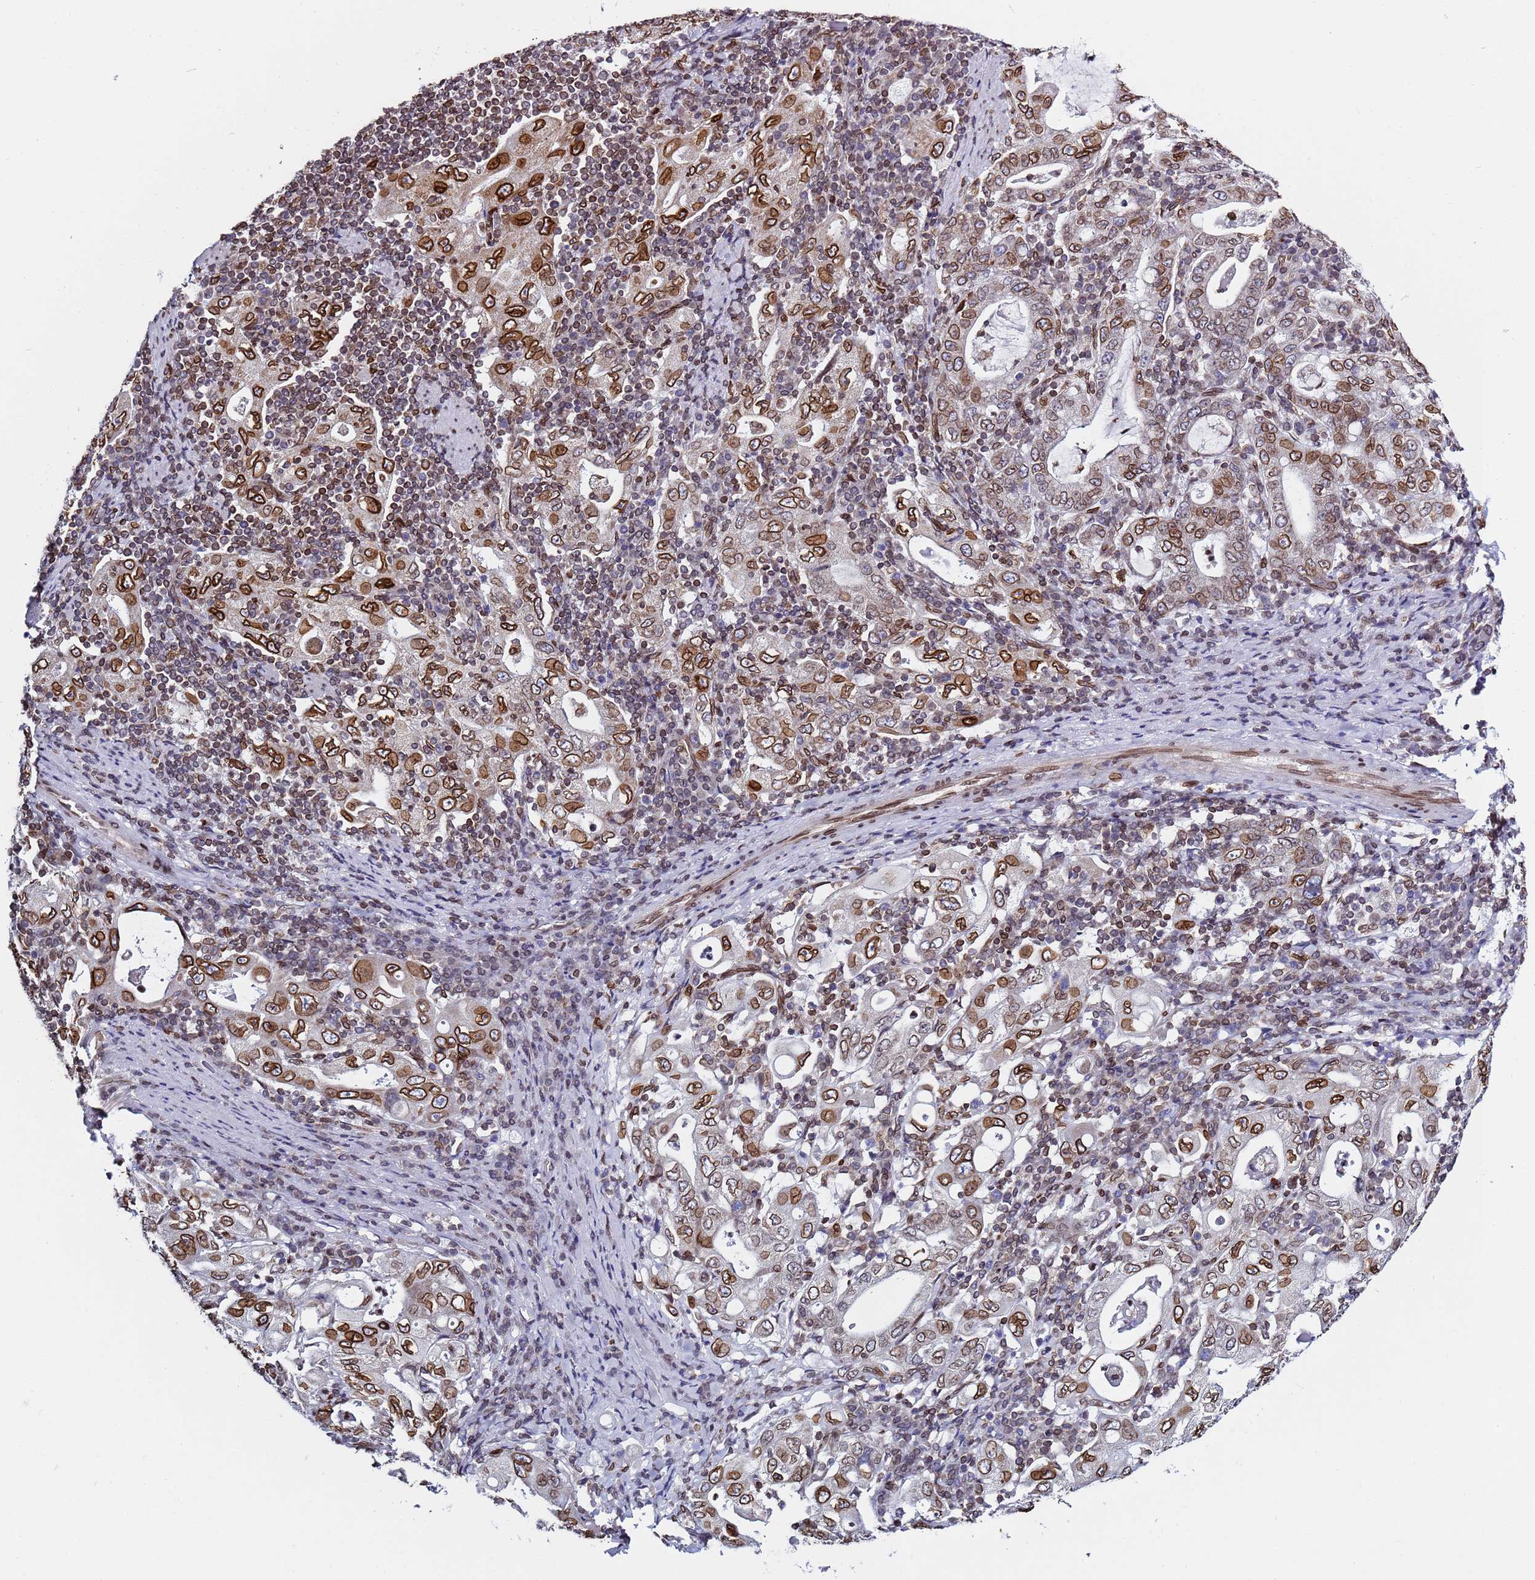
{"staining": {"intensity": "strong", "quantity": "25%-75%", "location": "cytoplasmic/membranous,nuclear"}, "tissue": "stomach cancer", "cell_type": "Tumor cells", "image_type": "cancer", "snomed": [{"axis": "morphology", "description": "Normal tissue, NOS"}, {"axis": "morphology", "description": "Adenocarcinoma, NOS"}, {"axis": "topography", "description": "Esophagus"}, {"axis": "topography", "description": "Stomach, upper"}, {"axis": "topography", "description": "Peripheral nerve tissue"}], "caption": "An image of human adenocarcinoma (stomach) stained for a protein shows strong cytoplasmic/membranous and nuclear brown staining in tumor cells.", "gene": "TOR1AIP1", "patient": {"sex": "male", "age": 62}}